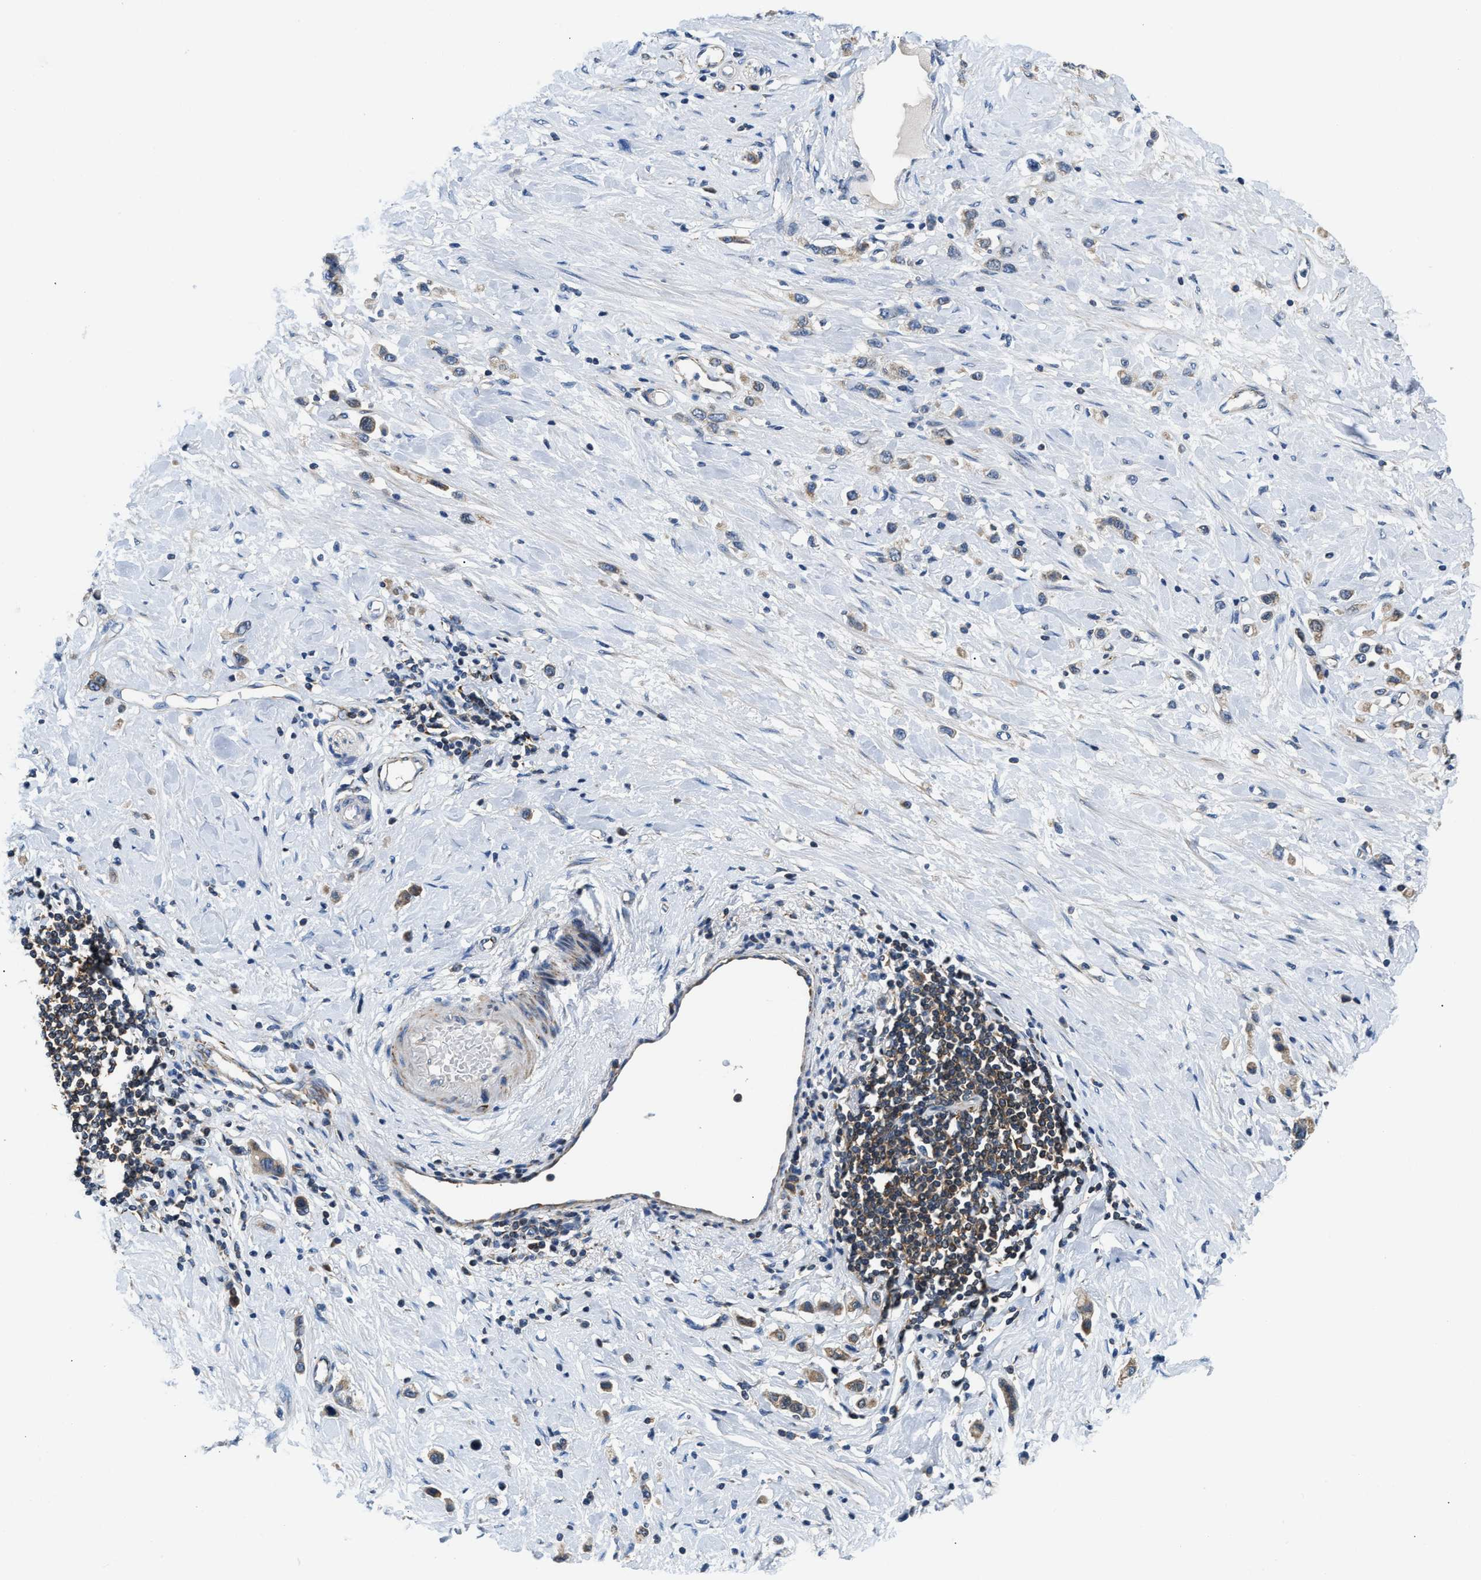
{"staining": {"intensity": "weak", "quantity": "25%-75%", "location": "cytoplasmic/membranous"}, "tissue": "stomach cancer", "cell_type": "Tumor cells", "image_type": "cancer", "snomed": [{"axis": "morphology", "description": "Adenocarcinoma, NOS"}, {"axis": "topography", "description": "Stomach"}], "caption": "Stomach adenocarcinoma tissue shows weak cytoplasmic/membranous positivity in approximately 25%-75% of tumor cells", "gene": "CCM2", "patient": {"sex": "female", "age": 65}}